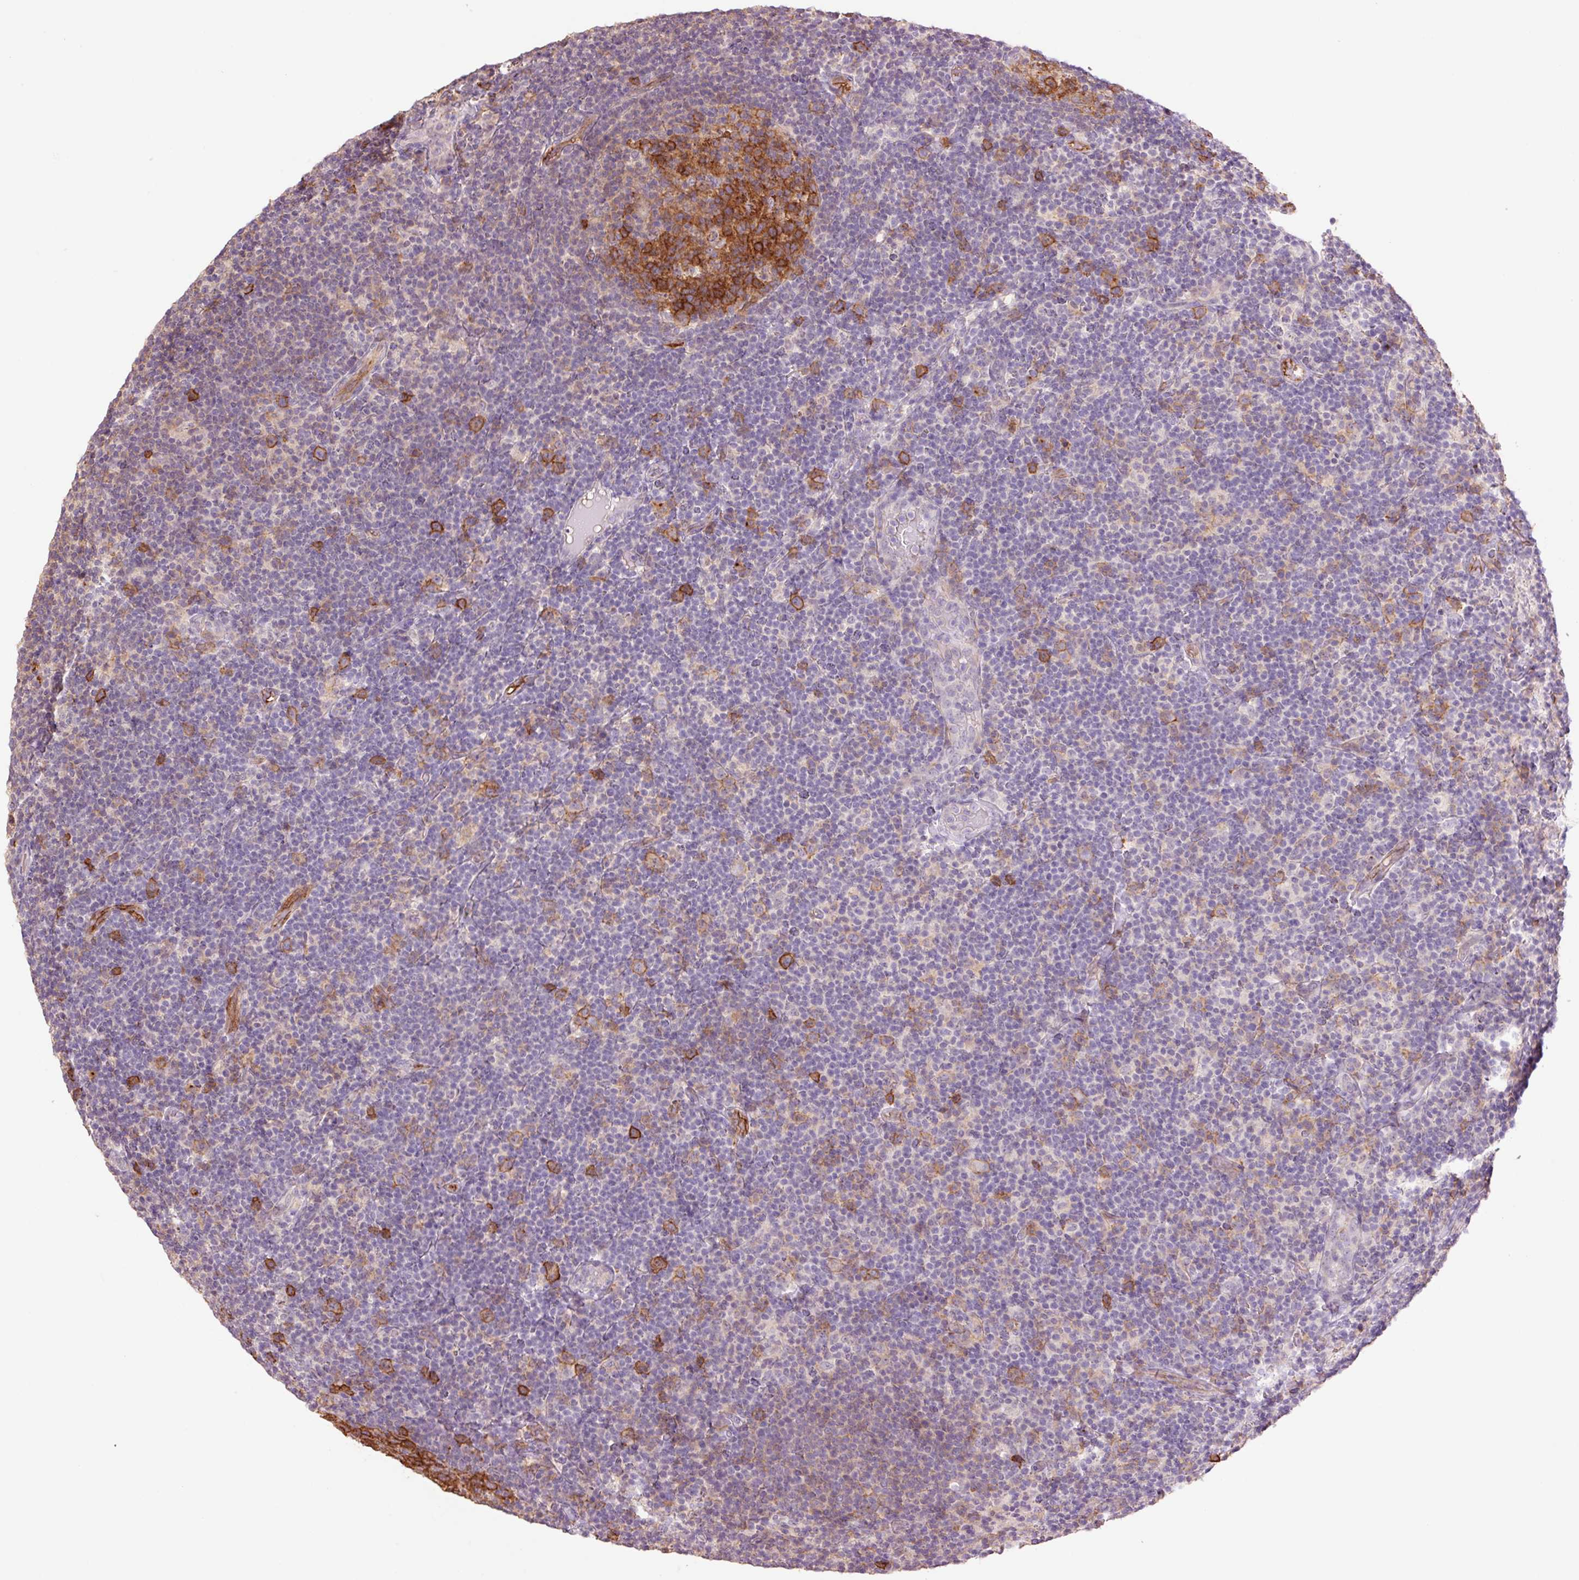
{"staining": {"intensity": "negative", "quantity": "none", "location": "none"}, "tissue": "lymphoma", "cell_type": "Tumor cells", "image_type": "cancer", "snomed": [{"axis": "morphology", "description": "Hodgkin's disease, NOS"}, {"axis": "topography", "description": "Lymph node"}], "caption": "The photomicrograph displays no staining of tumor cells in Hodgkin's disease. (DAB (3,3'-diaminobenzidine) immunohistochemistry (IHC) visualized using brightfield microscopy, high magnification).", "gene": "SLC1A4", "patient": {"sex": "female", "age": 57}}